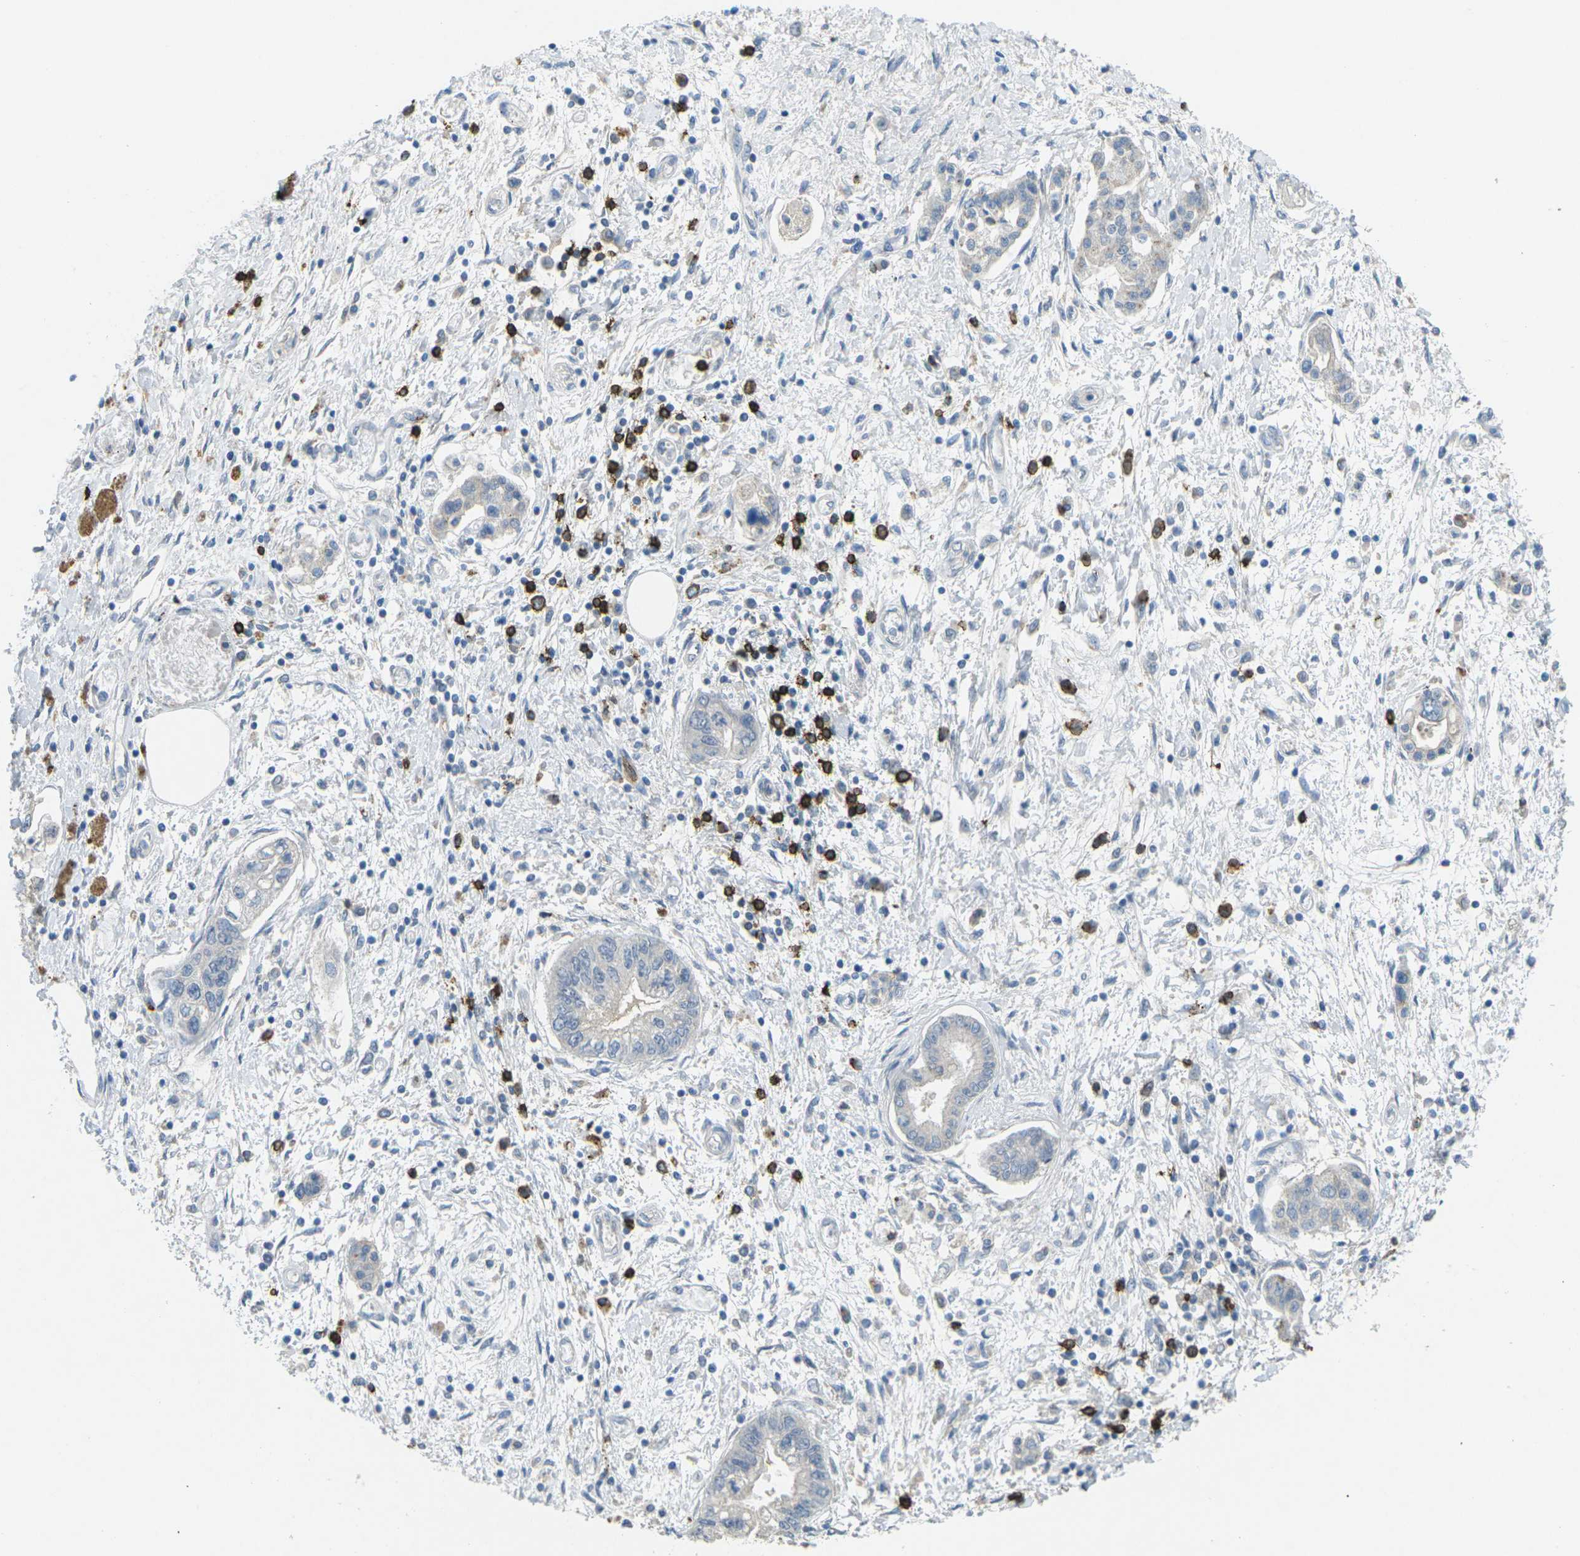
{"staining": {"intensity": "negative", "quantity": "none", "location": "none"}, "tissue": "pancreatic cancer", "cell_type": "Tumor cells", "image_type": "cancer", "snomed": [{"axis": "morphology", "description": "Adenocarcinoma, NOS"}, {"axis": "topography", "description": "Pancreas"}], "caption": "DAB (3,3'-diaminobenzidine) immunohistochemical staining of human pancreatic cancer demonstrates no significant positivity in tumor cells.", "gene": "CD19", "patient": {"sex": "male", "age": 56}}